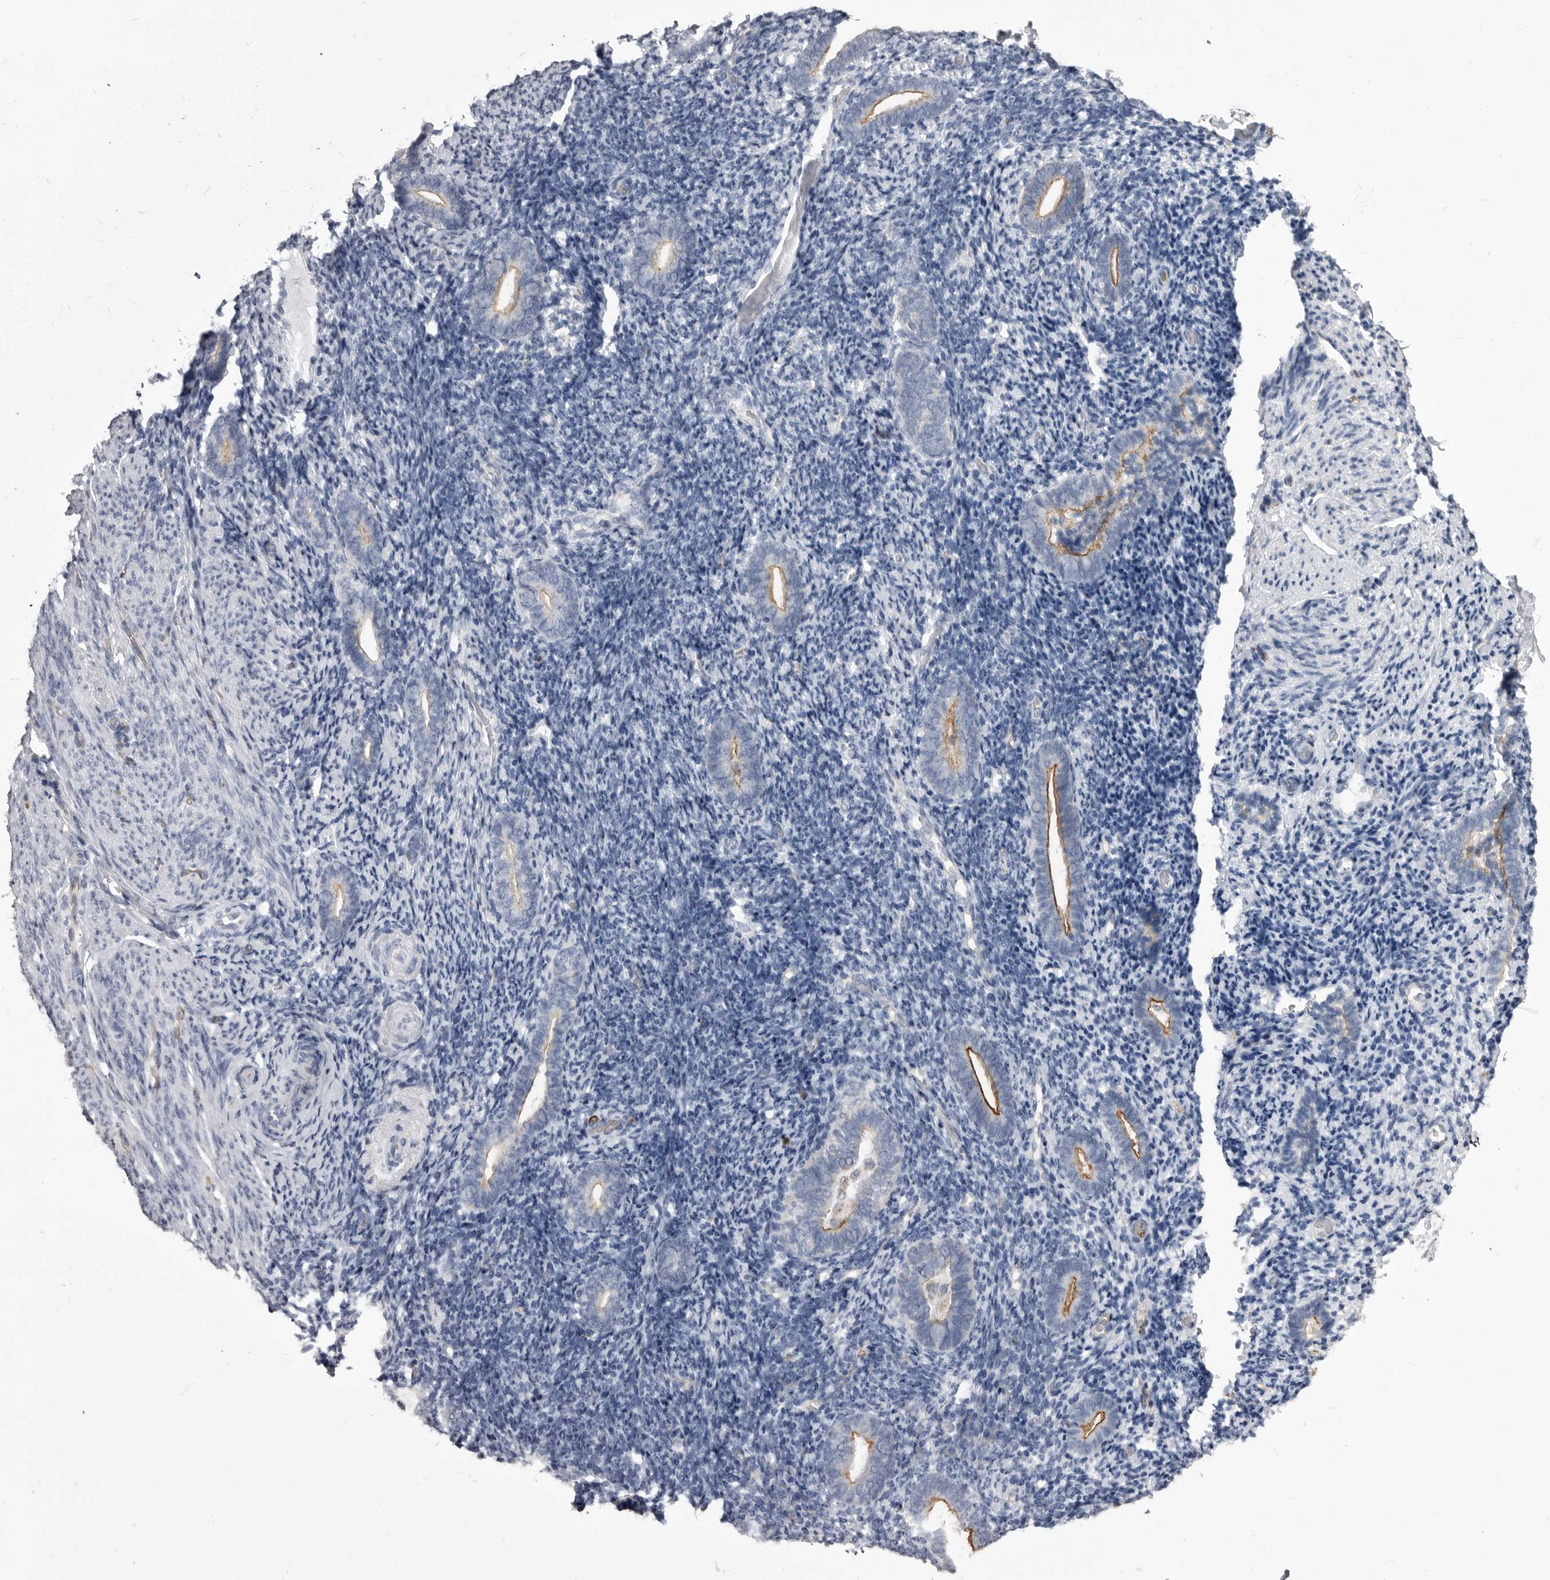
{"staining": {"intensity": "negative", "quantity": "none", "location": "none"}, "tissue": "endometrium", "cell_type": "Cells in endometrial stroma", "image_type": "normal", "snomed": [{"axis": "morphology", "description": "Normal tissue, NOS"}, {"axis": "topography", "description": "Endometrium"}], "caption": "IHC micrograph of normal endometrium: human endometrium stained with DAB (3,3'-diaminobenzidine) demonstrates no significant protein positivity in cells in endometrial stroma.", "gene": "OPLAH", "patient": {"sex": "female", "age": 51}}